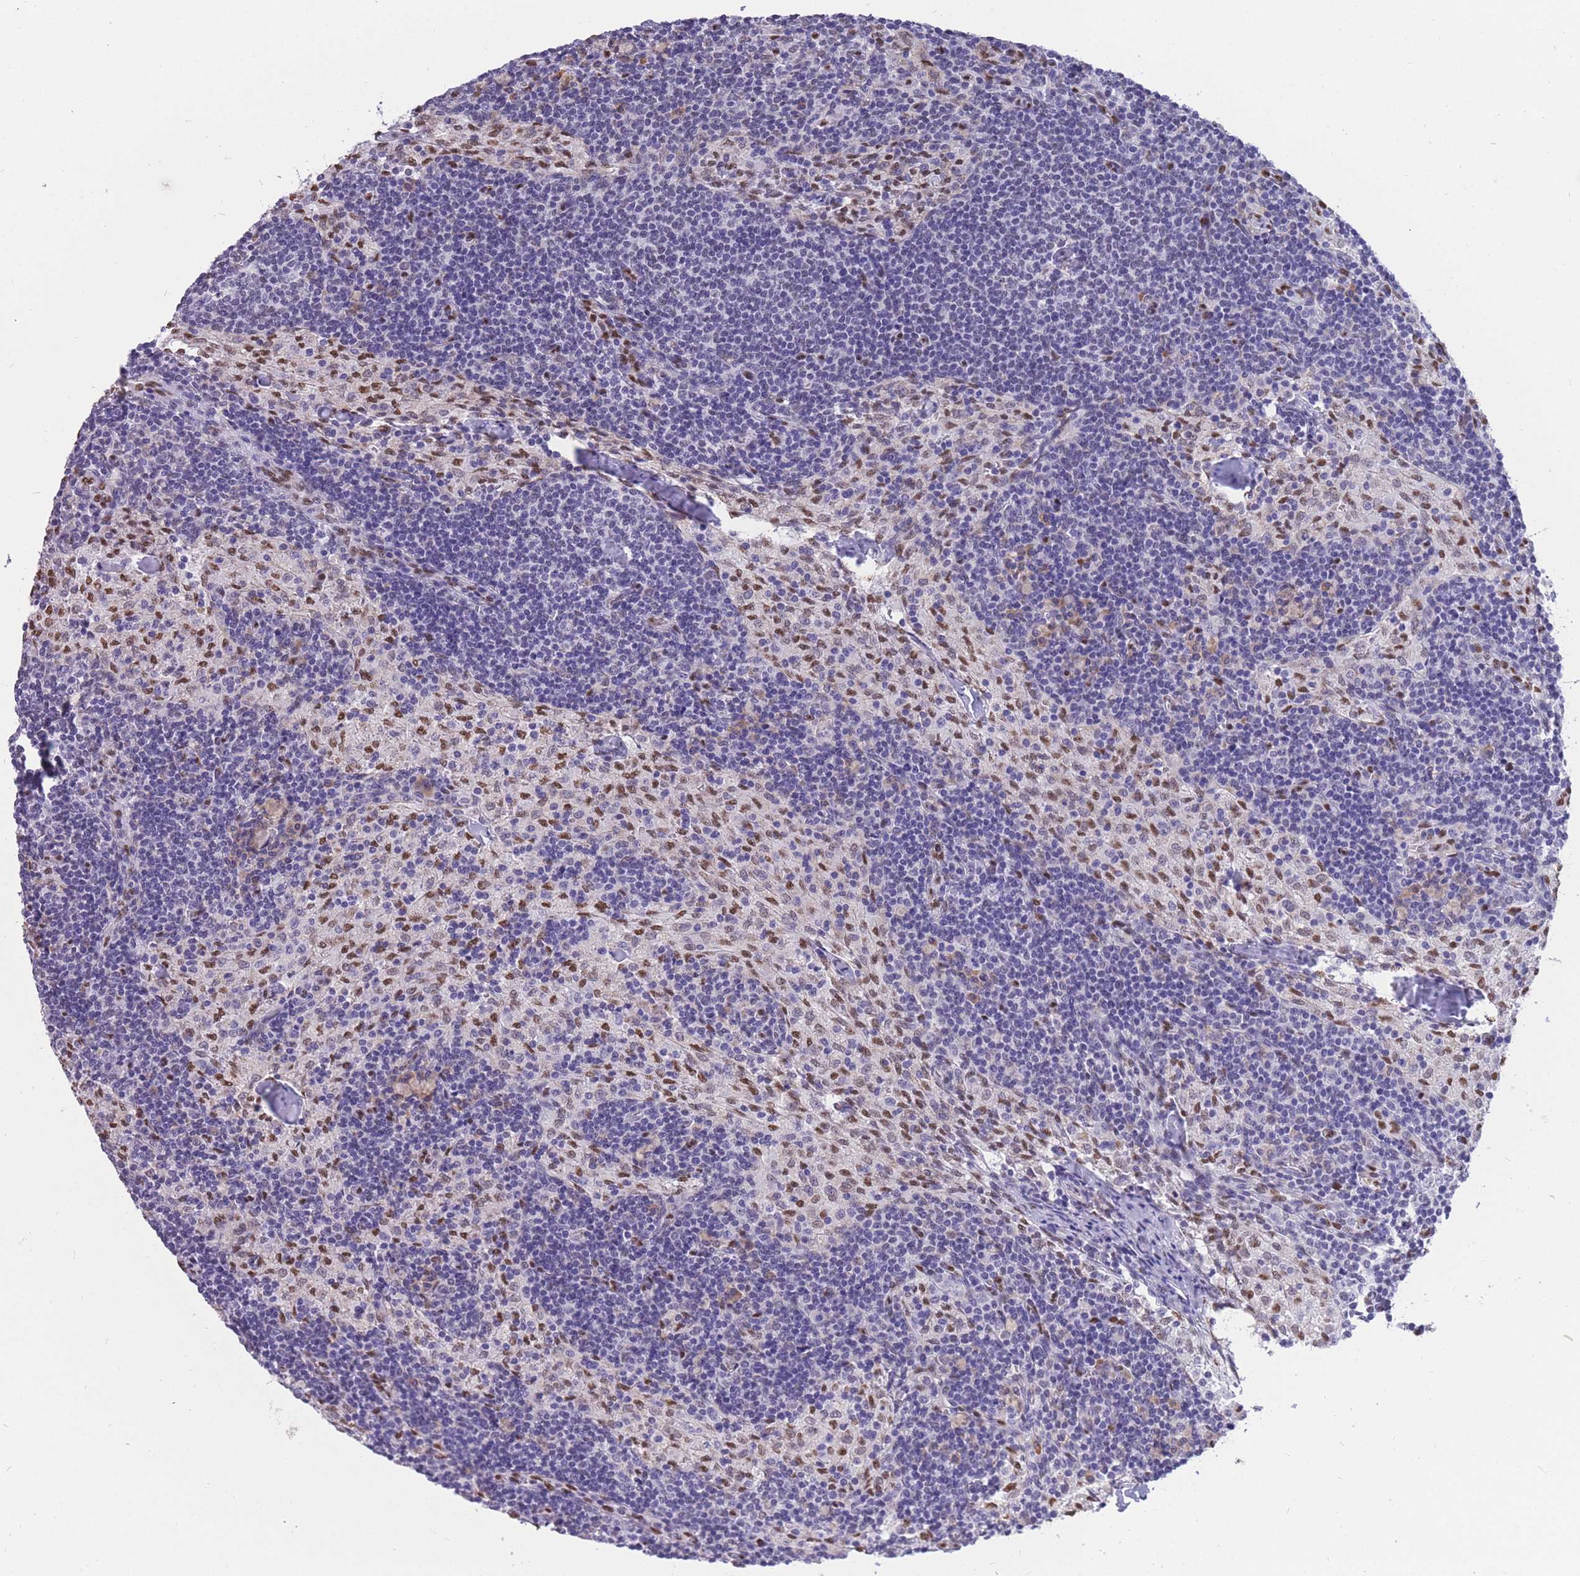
{"staining": {"intensity": "moderate", "quantity": "<25%", "location": "nuclear"}, "tissue": "lymph node", "cell_type": "Non-germinal center cells", "image_type": "normal", "snomed": [{"axis": "morphology", "description": "Normal tissue, NOS"}, {"axis": "topography", "description": "Lymph node"}], "caption": "Lymph node stained with DAB (3,3'-diaminobenzidine) immunohistochemistry demonstrates low levels of moderate nuclear staining in approximately <25% of non-germinal center cells. Nuclei are stained in blue.", "gene": "FAM153A", "patient": {"sex": "female", "age": 42}}